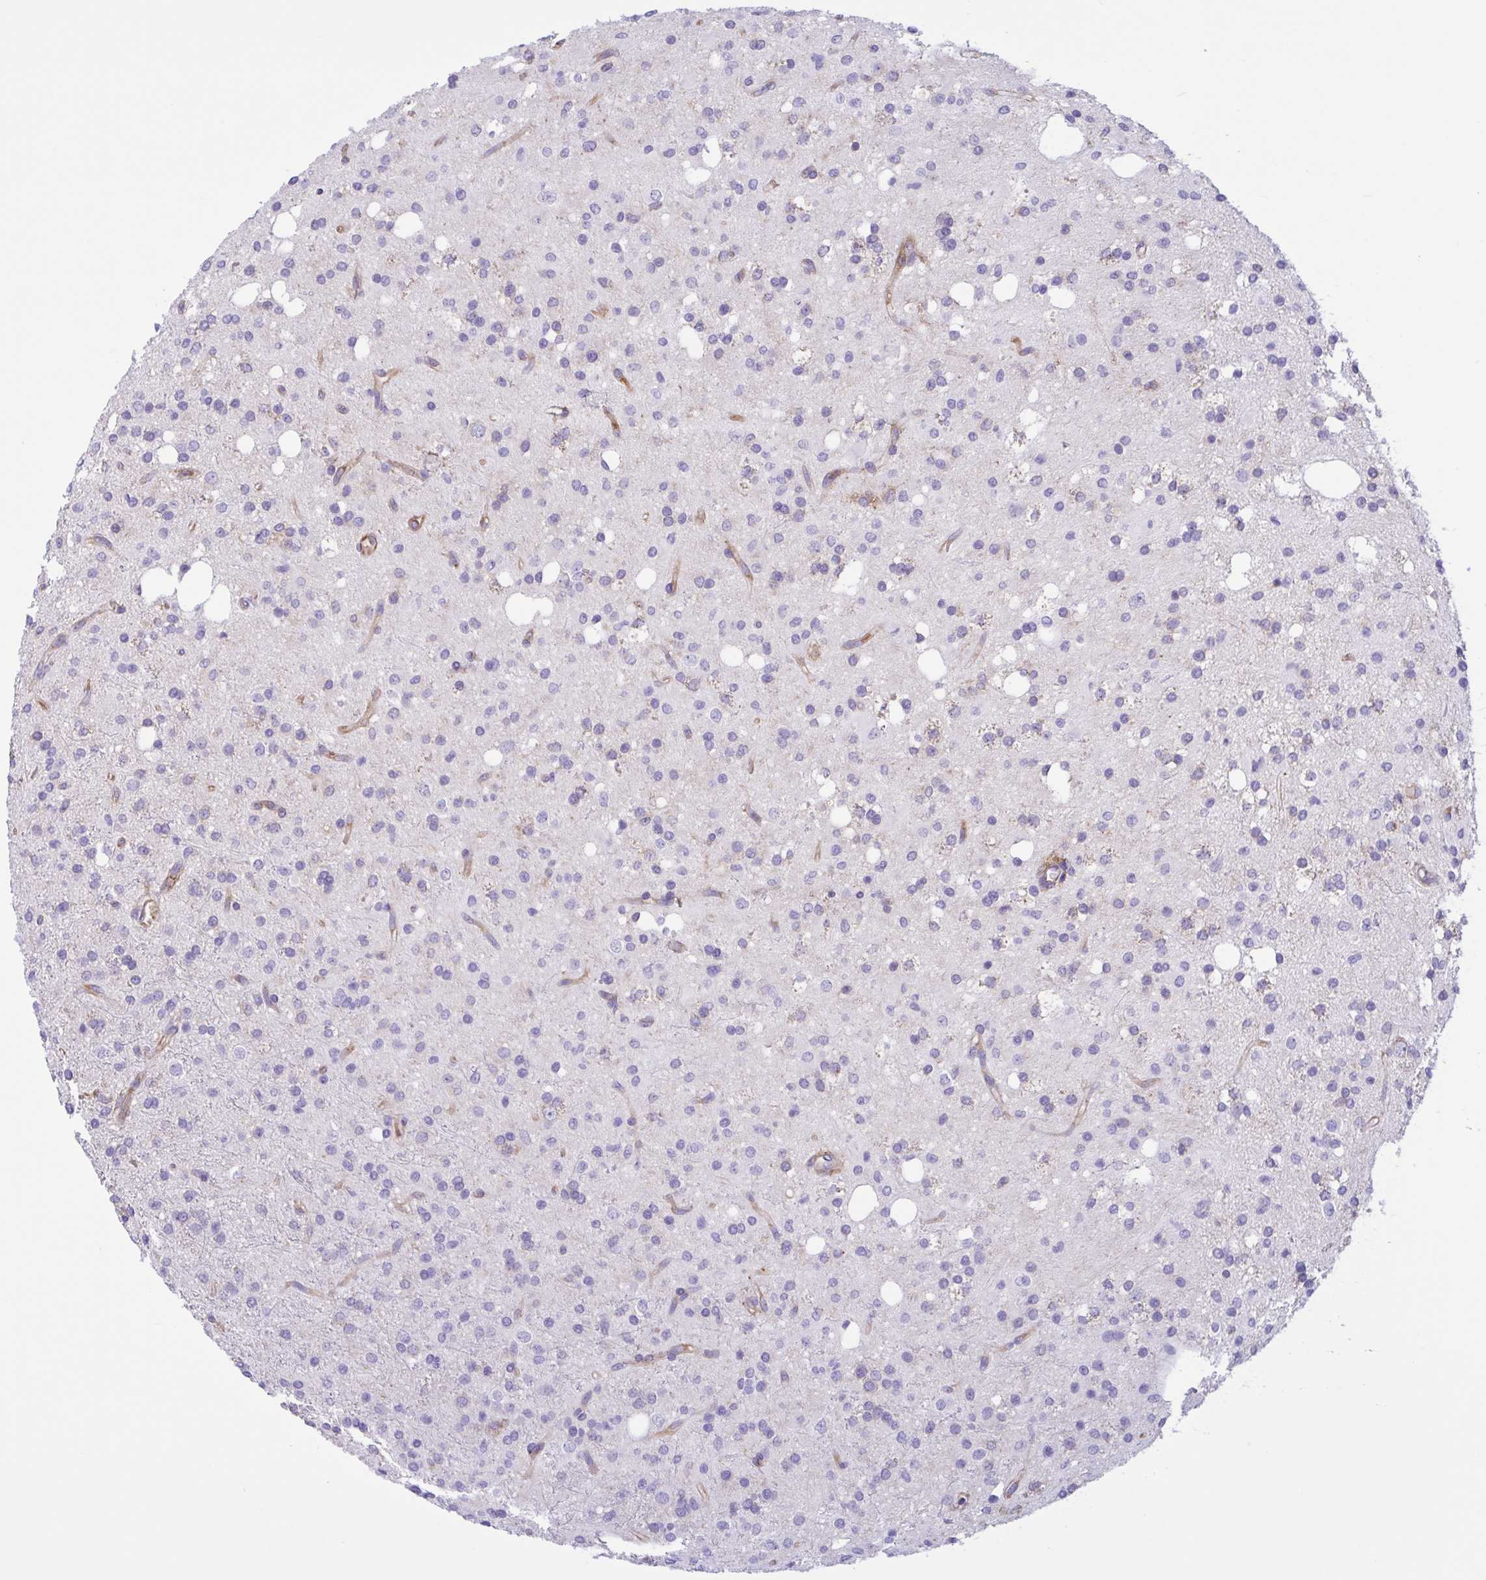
{"staining": {"intensity": "negative", "quantity": "none", "location": "none"}, "tissue": "glioma", "cell_type": "Tumor cells", "image_type": "cancer", "snomed": [{"axis": "morphology", "description": "Glioma, malignant, Low grade"}, {"axis": "topography", "description": "Brain"}], "caption": "Immunohistochemistry photomicrograph of neoplastic tissue: human malignant glioma (low-grade) stained with DAB (3,3'-diaminobenzidine) displays no significant protein expression in tumor cells.", "gene": "OR51M1", "patient": {"sex": "female", "age": 33}}